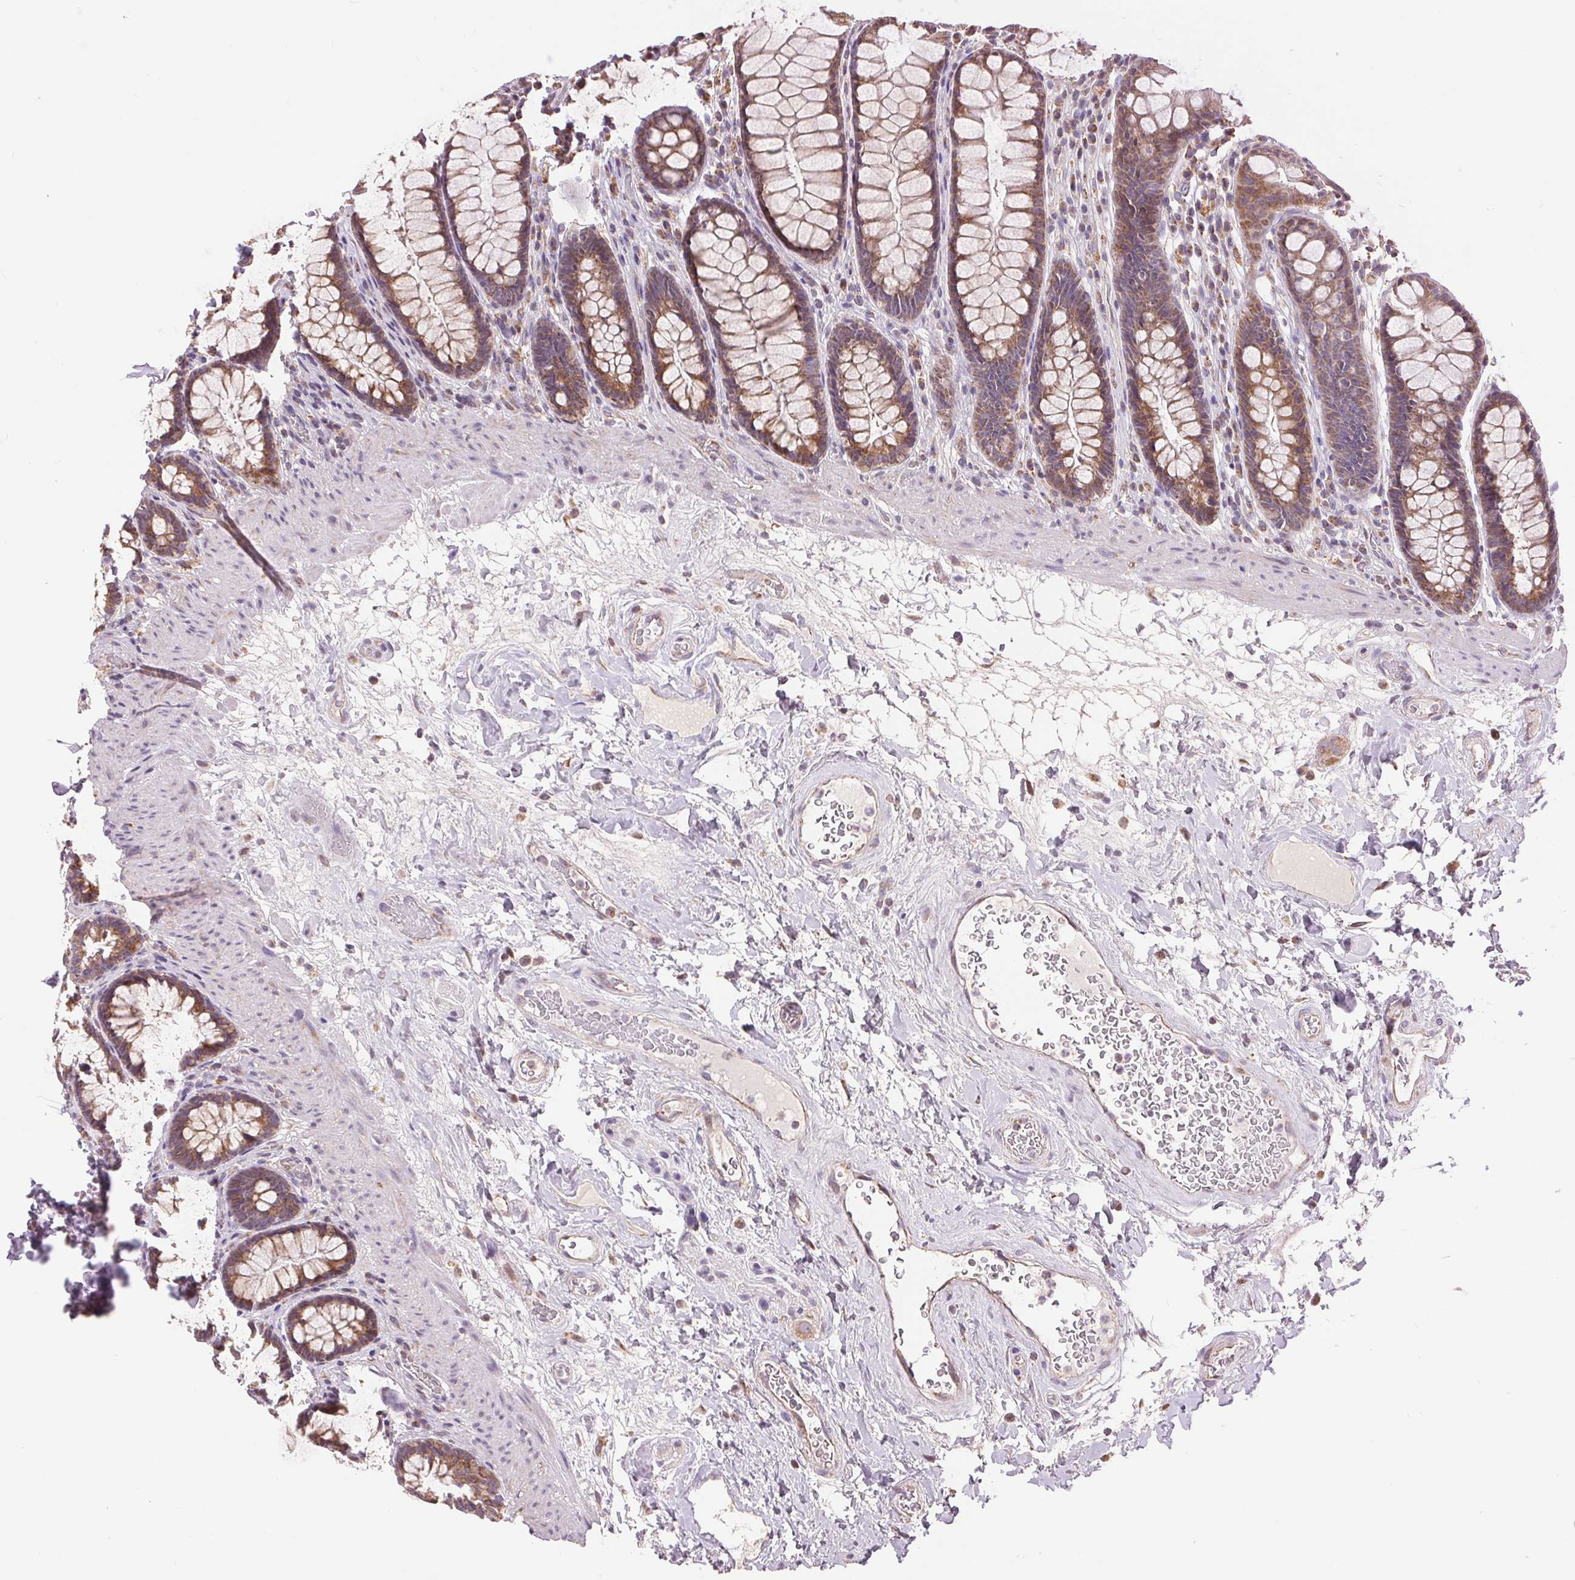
{"staining": {"intensity": "moderate", "quantity": ">75%", "location": "cytoplasmic/membranous"}, "tissue": "rectum", "cell_type": "Glandular cells", "image_type": "normal", "snomed": [{"axis": "morphology", "description": "Normal tissue, NOS"}, {"axis": "topography", "description": "Rectum"}], "caption": "Approximately >75% of glandular cells in normal rectum exhibit moderate cytoplasmic/membranous protein positivity as visualized by brown immunohistochemical staining.", "gene": "DGUOK", "patient": {"sex": "male", "age": 72}}